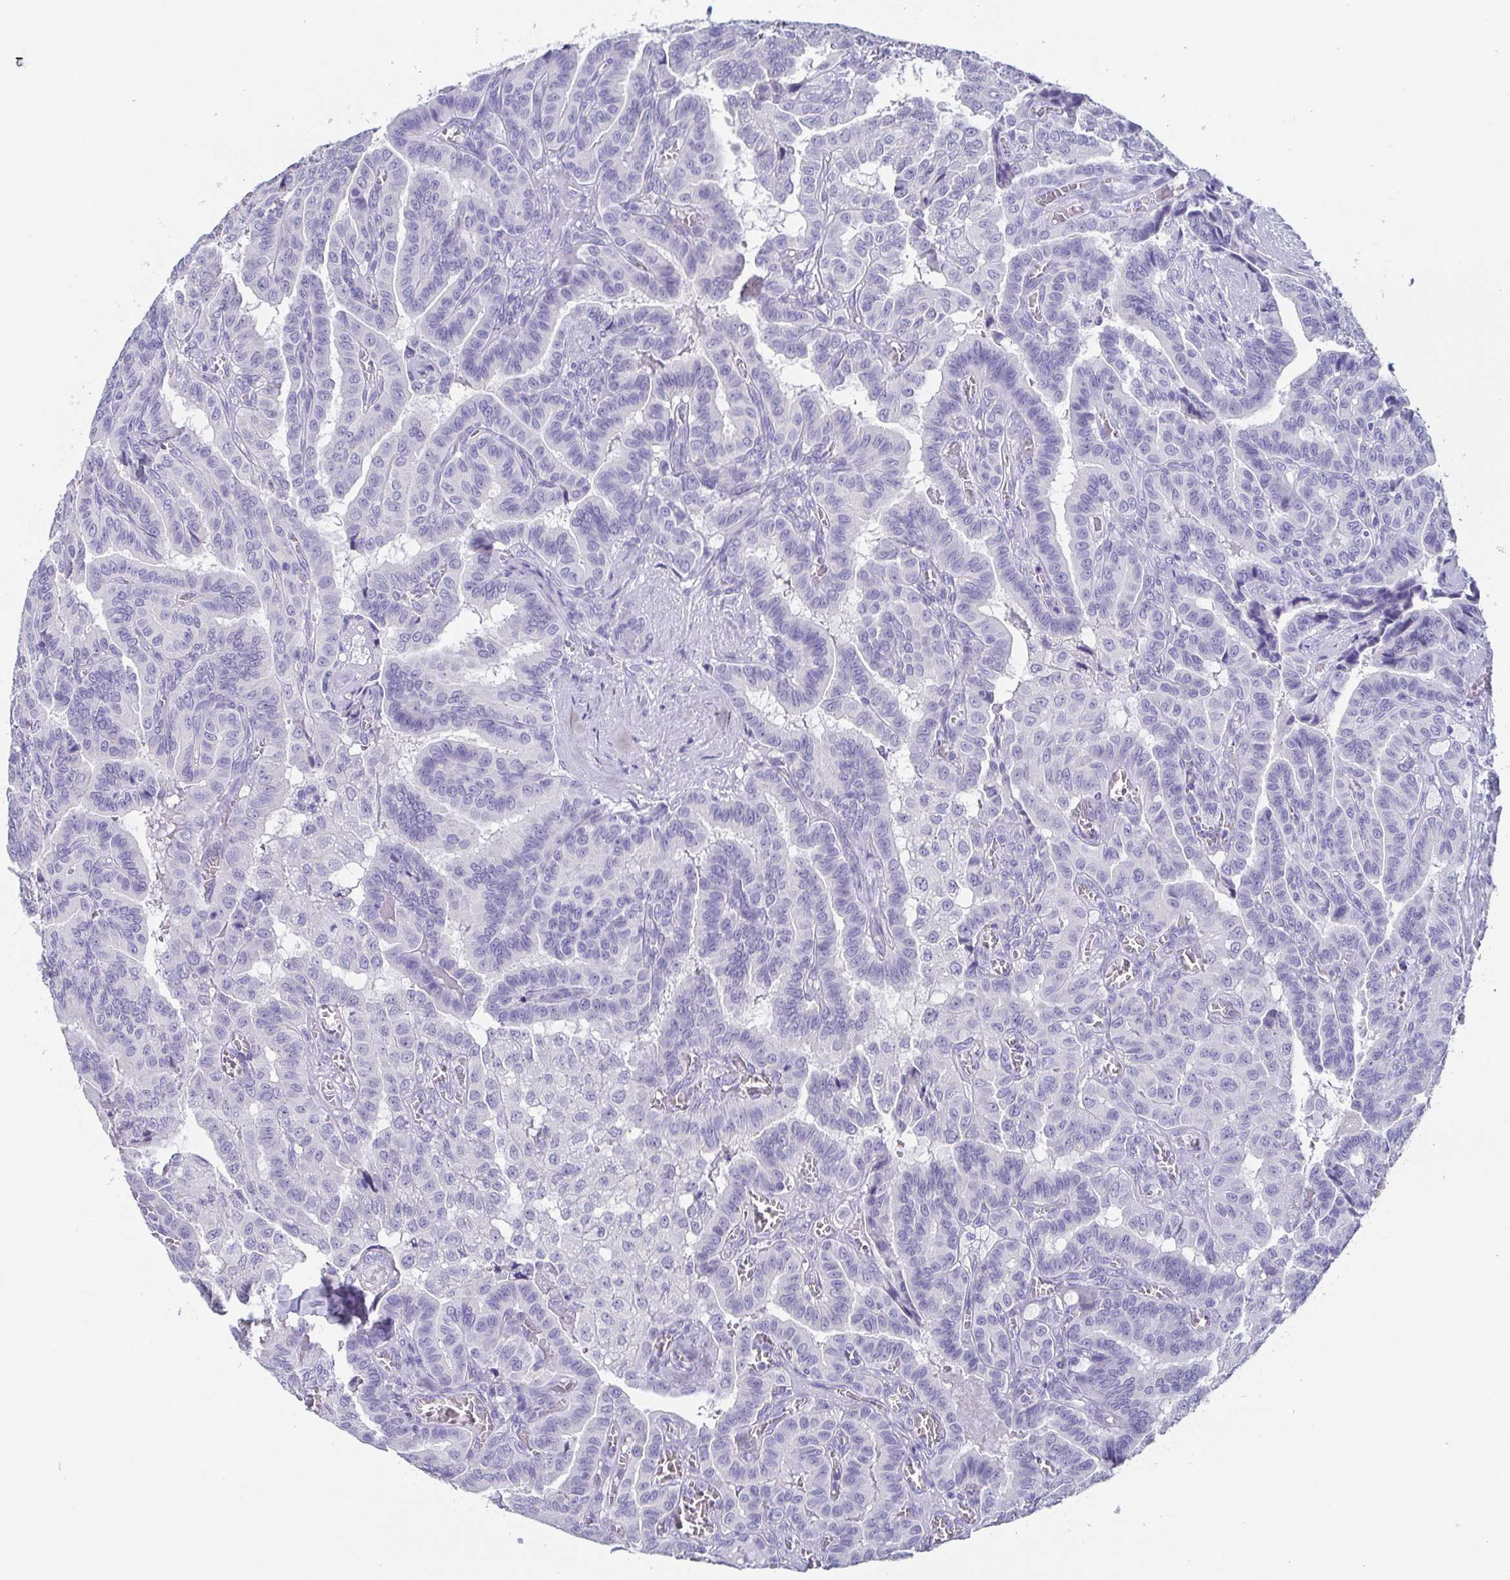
{"staining": {"intensity": "negative", "quantity": "none", "location": "none"}, "tissue": "thyroid cancer", "cell_type": "Tumor cells", "image_type": "cancer", "snomed": [{"axis": "morphology", "description": "Papillary adenocarcinoma, NOS"}, {"axis": "morphology", "description": "Papillary adenoma metastatic"}, {"axis": "topography", "description": "Thyroid gland"}], "caption": "Papillary adenocarcinoma (thyroid) stained for a protein using IHC demonstrates no expression tumor cells.", "gene": "SCGN", "patient": {"sex": "male", "age": 87}}